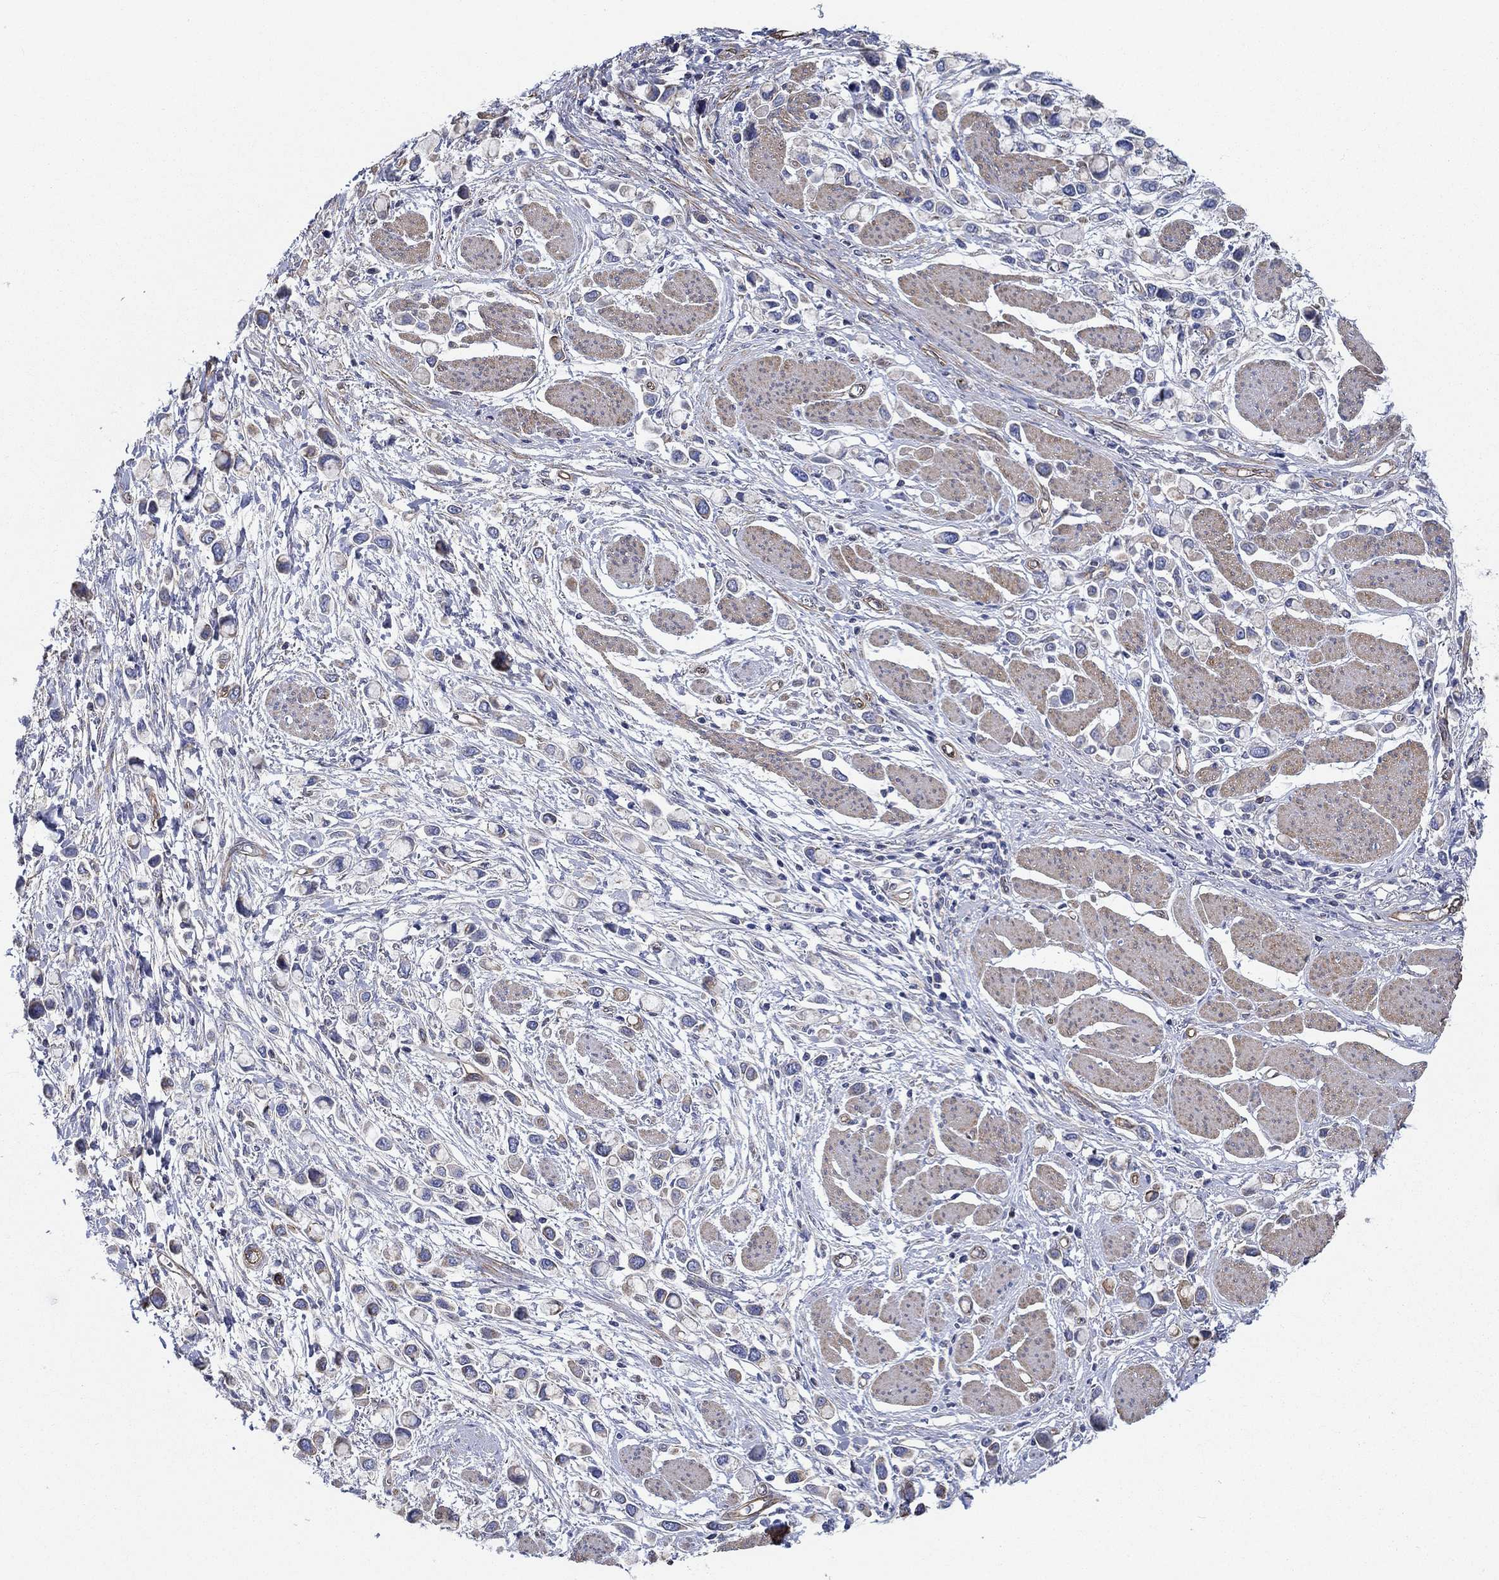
{"staining": {"intensity": "negative", "quantity": "none", "location": "none"}, "tissue": "stomach cancer", "cell_type": "Tumor cells", "image_type": "cancer", "snomed": [{"axis": "morphology", "description": "Adenocarcinoma, NOS"}, {"axis": "topography", "description": "Stomach"}], "caption": "Immunohistochemistry (IHC) of human stomach cancer (adenocarcinoma) exhibits no staining in tumor cells.", "gene": "FMN1", "patient": {"sex": "female", "age": 81}}